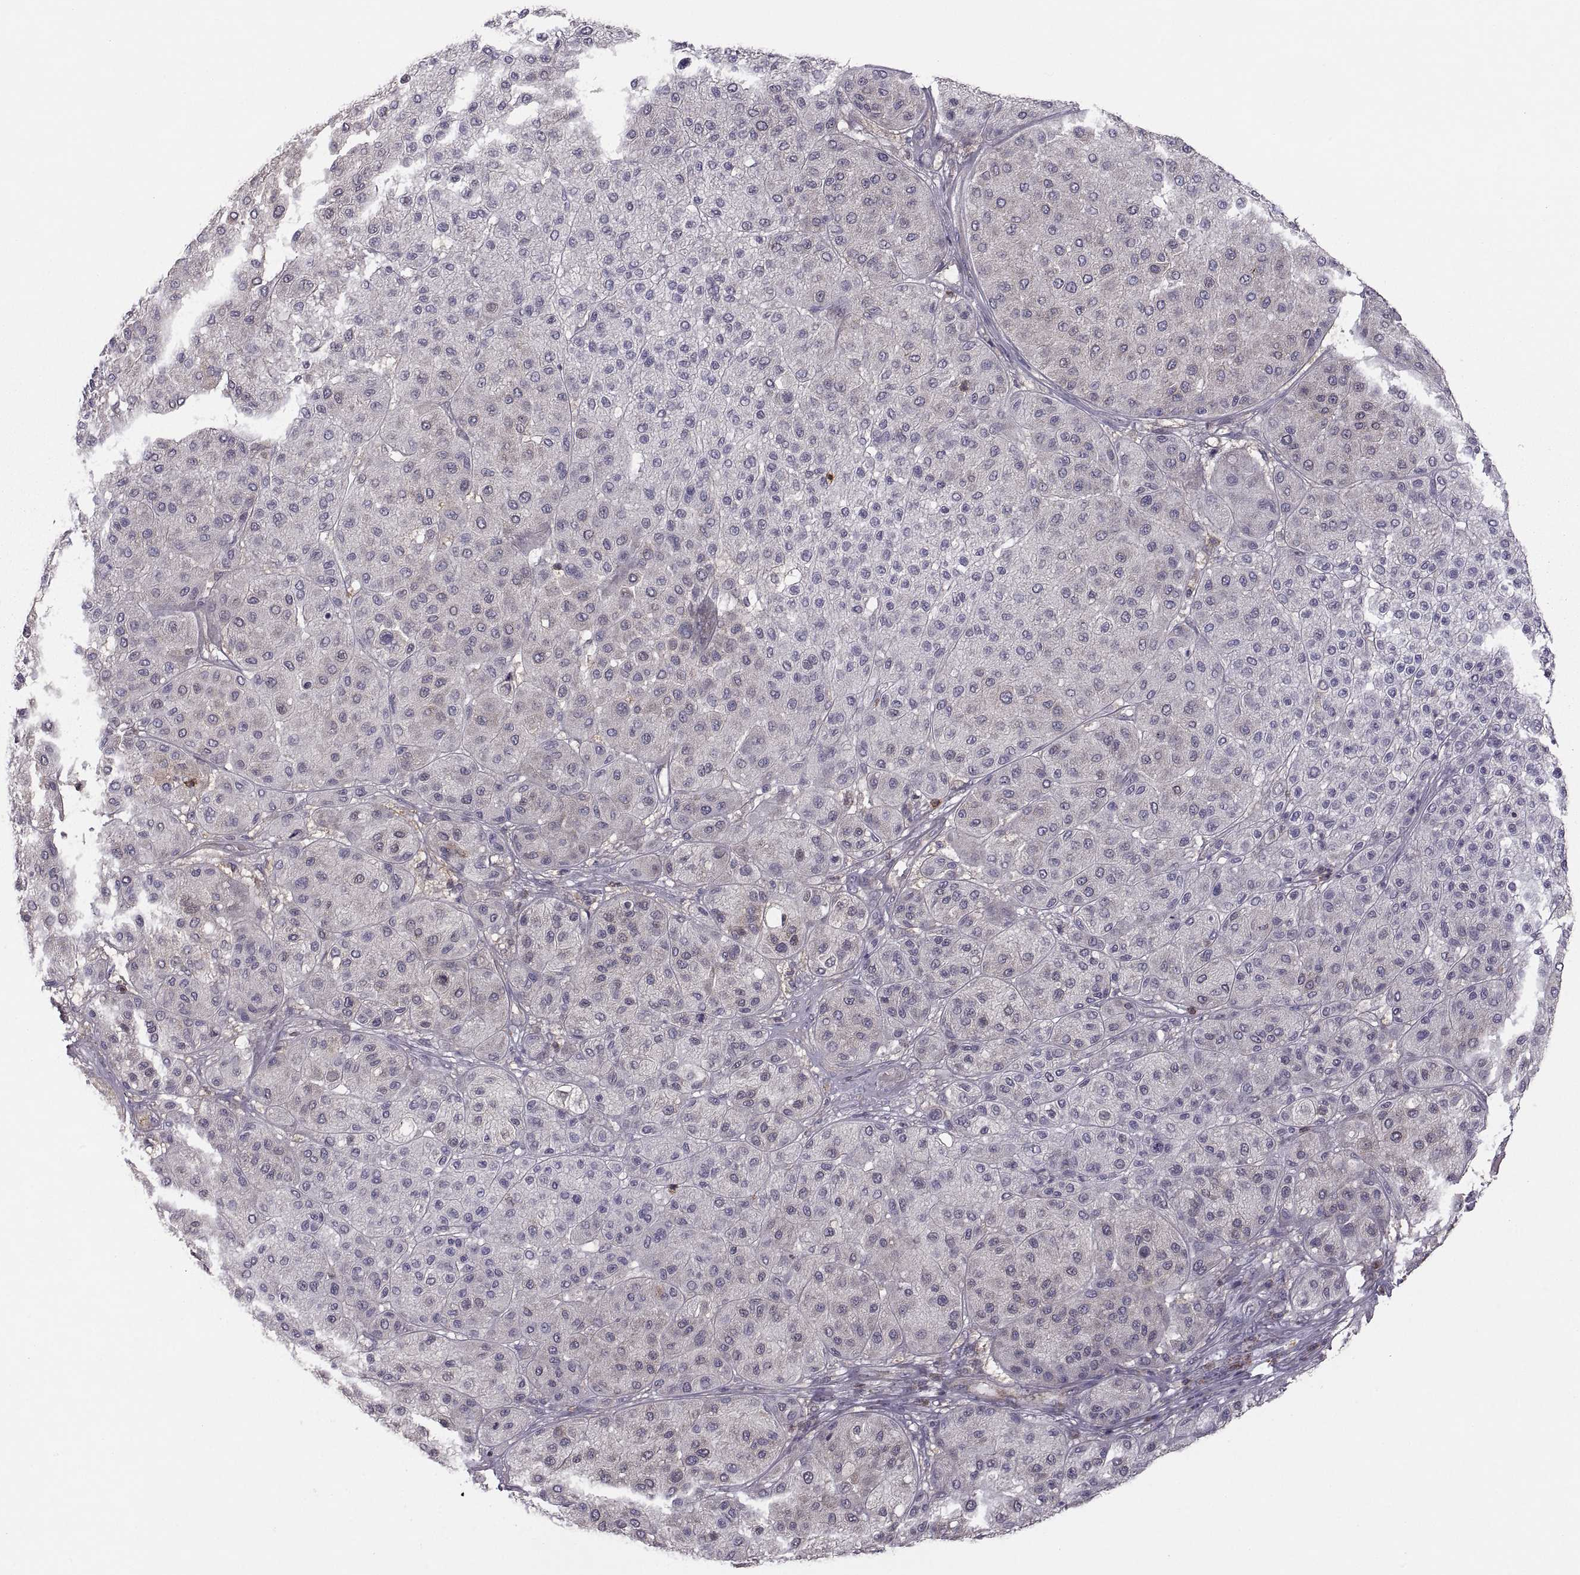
{"staining": {"intensity": "weak", "quantity": "<25%", "location": "cytoplasmic/membranous"}, "tissue": "melanoma", "cell_type": "Tumor cells", "image_type": "cancer", "snomed": [{"axis": "morphology", "description": "Malignant melanoma, Metastatic site"}, {"axis": "topography", "description": "Smooth muscle"}], "caption": "This micrograph is of malignant melanoma (metastatic site) stained with immunohistochemistry (IHC) to label a protein in brown with the nuclei are counter-stained blue. There is no staining in tumor cells.", "gene": "EZR", "patient": {"sex": "male", "age": 41}}